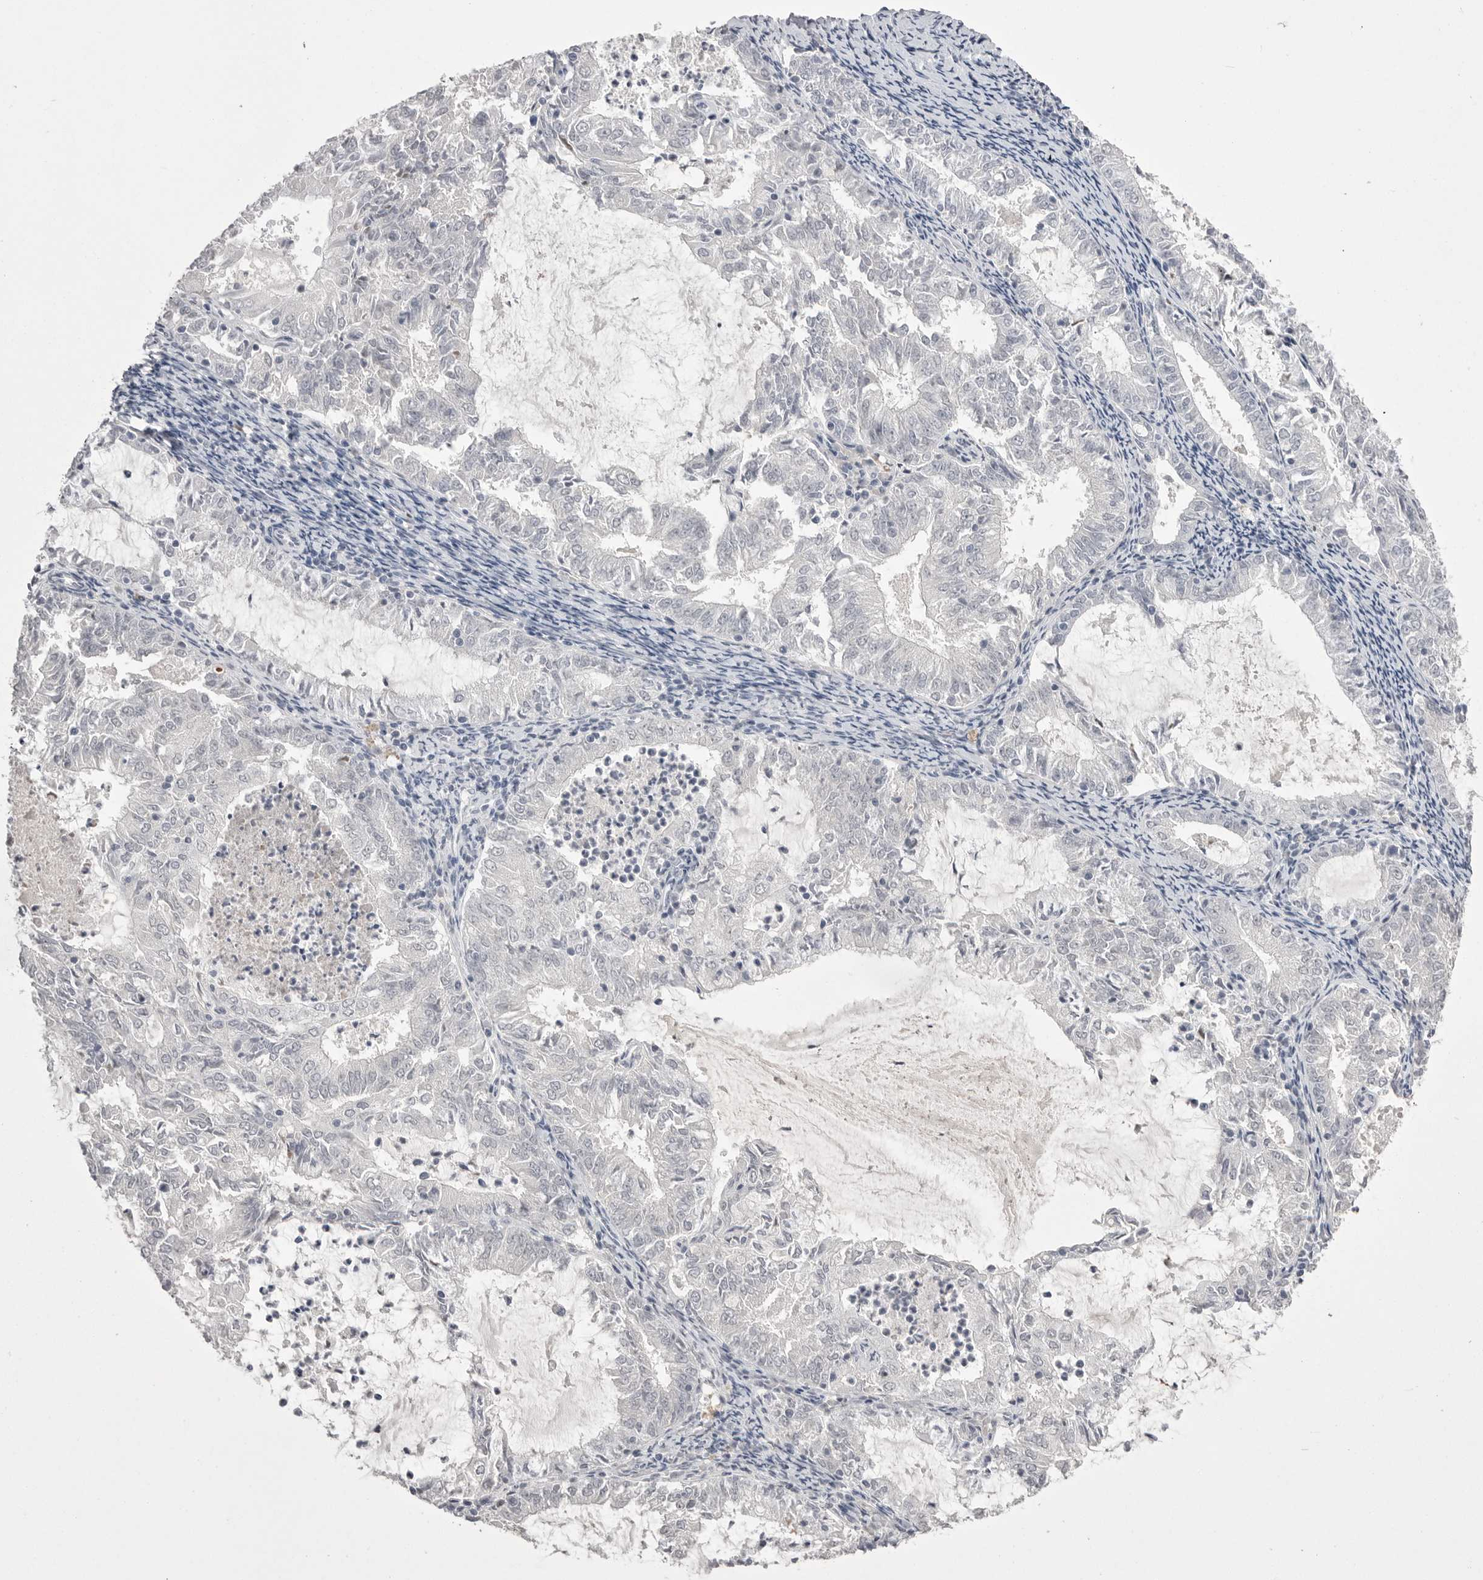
{"staining": {"intensity": "negative", "quantity": "none", "location": "none"}, "tissue": "endometrial cancer", "cell_type": "Tumor cells", "image_type": "cancer", "snomed": [{"axis": "morphology", "description": "Adenocarcinoma, NOS"}, {"axis": "topography", "description": "Endometrium"}], "caption": "Immunohistochemistry micrograph of human endometrial cancer stained for a protein (brown), which demonstrates no staining in tumor cells.", "gene": "CPB1", "patient": {"sex": "female", "age": 57}}